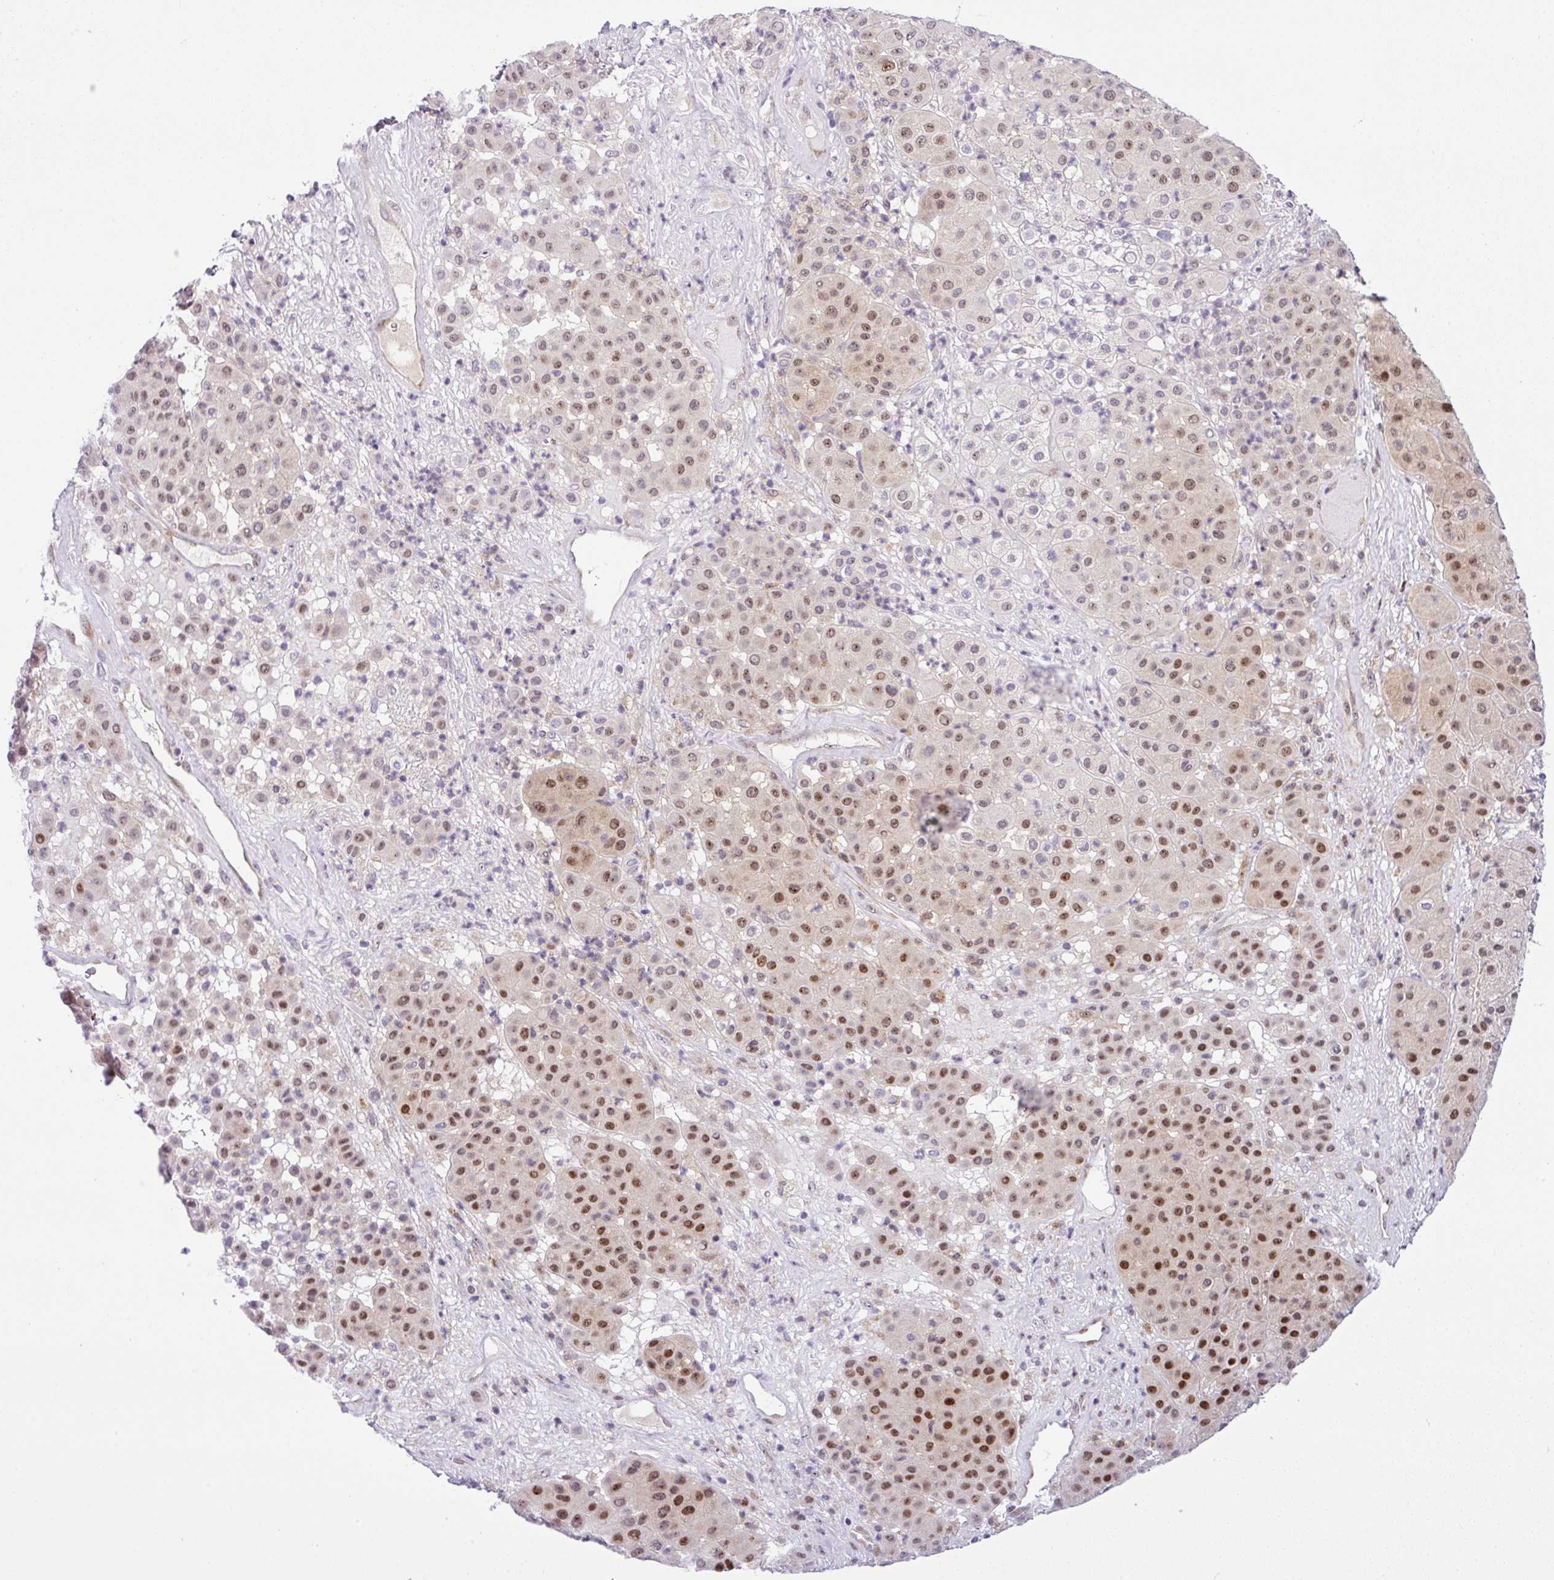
{"staining": {"intensity": "moderate", "quantity": ">75%", "location": "nuclear"}, "tissue": "melanoma", "cell_type": "Tumor cells", "image_type": "cancer", "snomed": [{"axis": "morphology", "description": "Malignant melanoma, Metastatic site"}, {"axis": "topography", "description": "Smooth muscle"}], "caption": "This histopathology image shows immunohistochemistry (IHC) staining of melanoma, with medium moderate nuclear staining in about >75% of tumor cells.", "gene": "NDUFB2", "patient": {"sex": "male", "age": 41}}